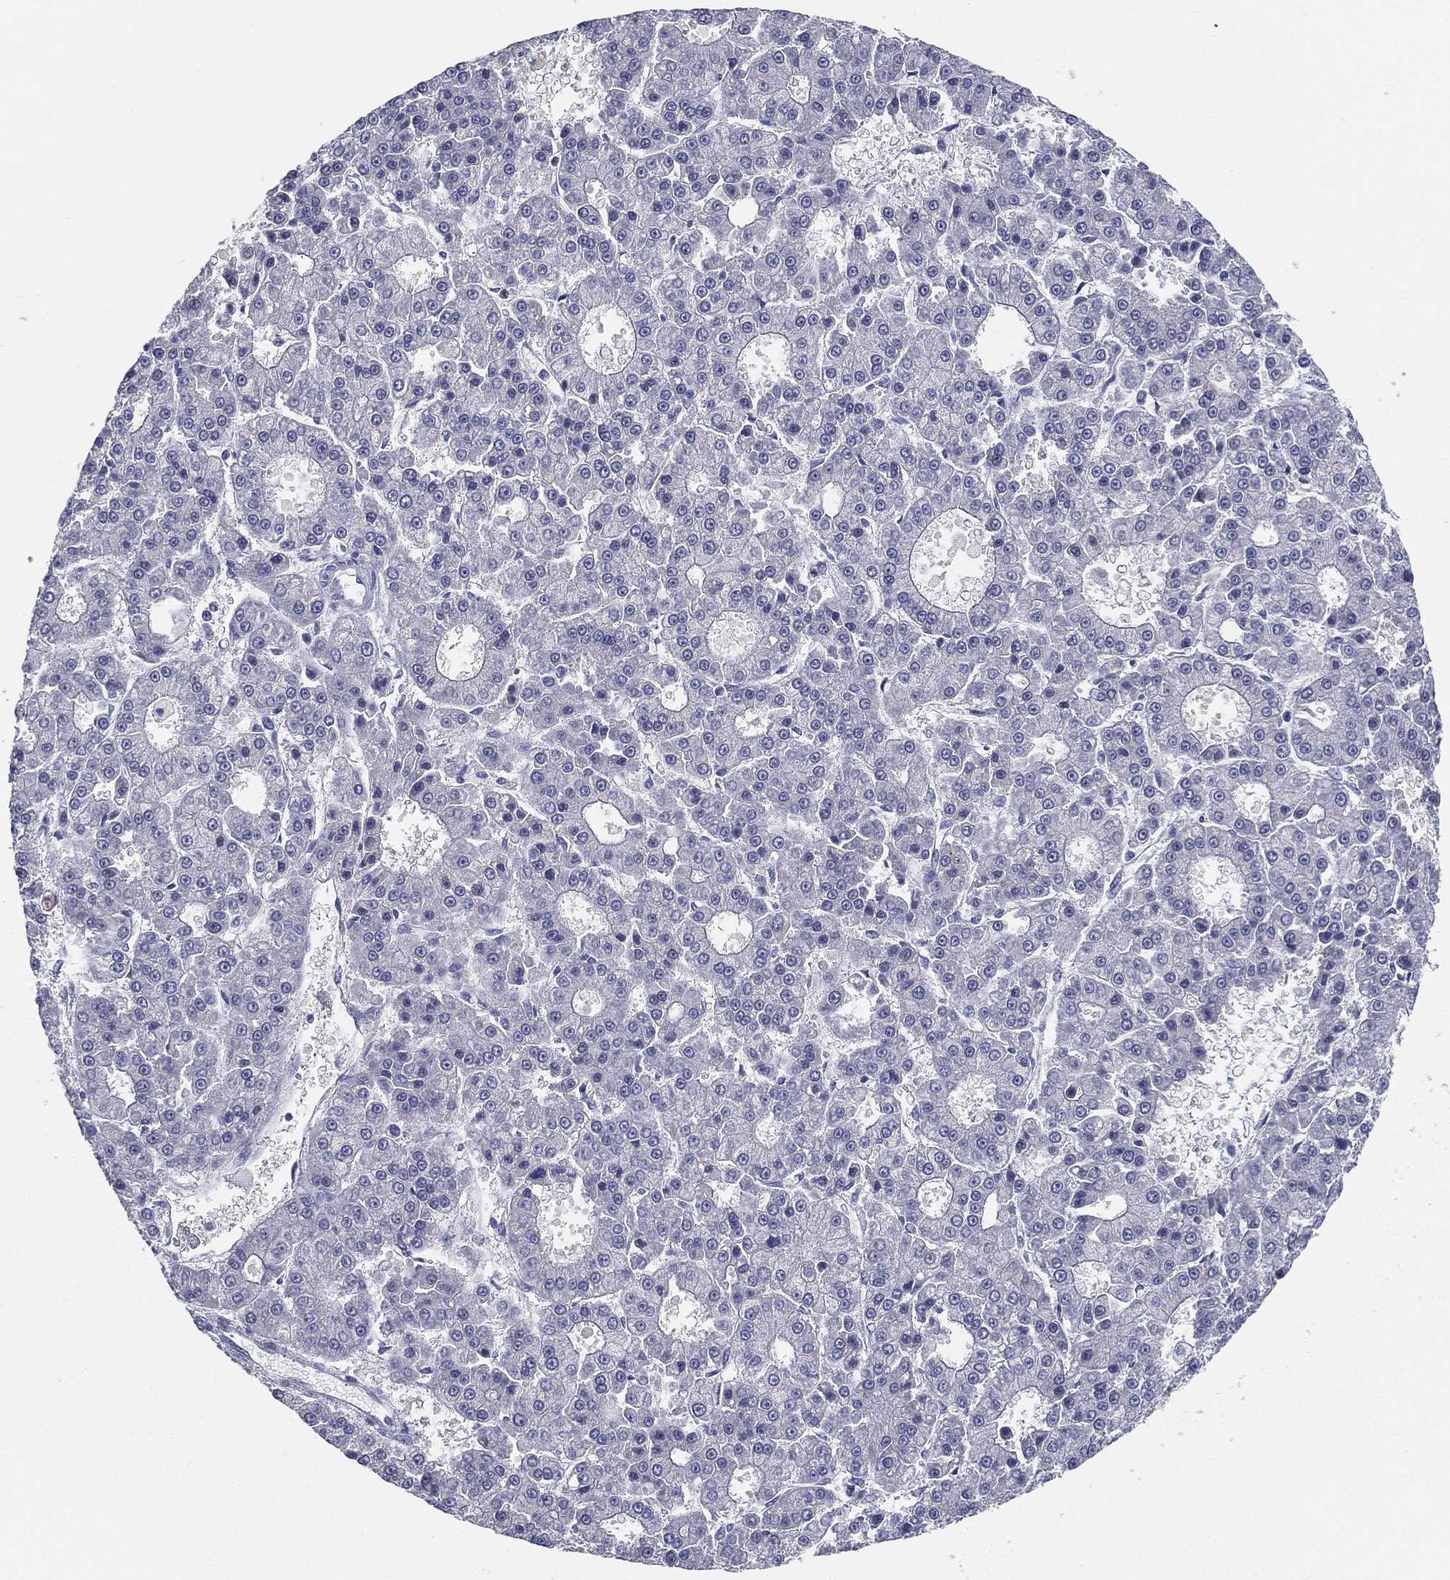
{"staining": {"intensity": "negative", "quantity": "none", "location": "none"}, "tissue": "liver cancer", "cell_type": "Tumor cells", "image_type": "cancer", "snomed": [{"axis": "morphology", "description": "Carcinoma, Hepatocellular, NOS"}, {"axis": "topography", "description": "Liver"}], "caption": "Tumor cells are negative for brown protein staining in liver hepatocellular carcinoma.", "gene": "STS", "patient": {"sex": "male", "age": 70}}